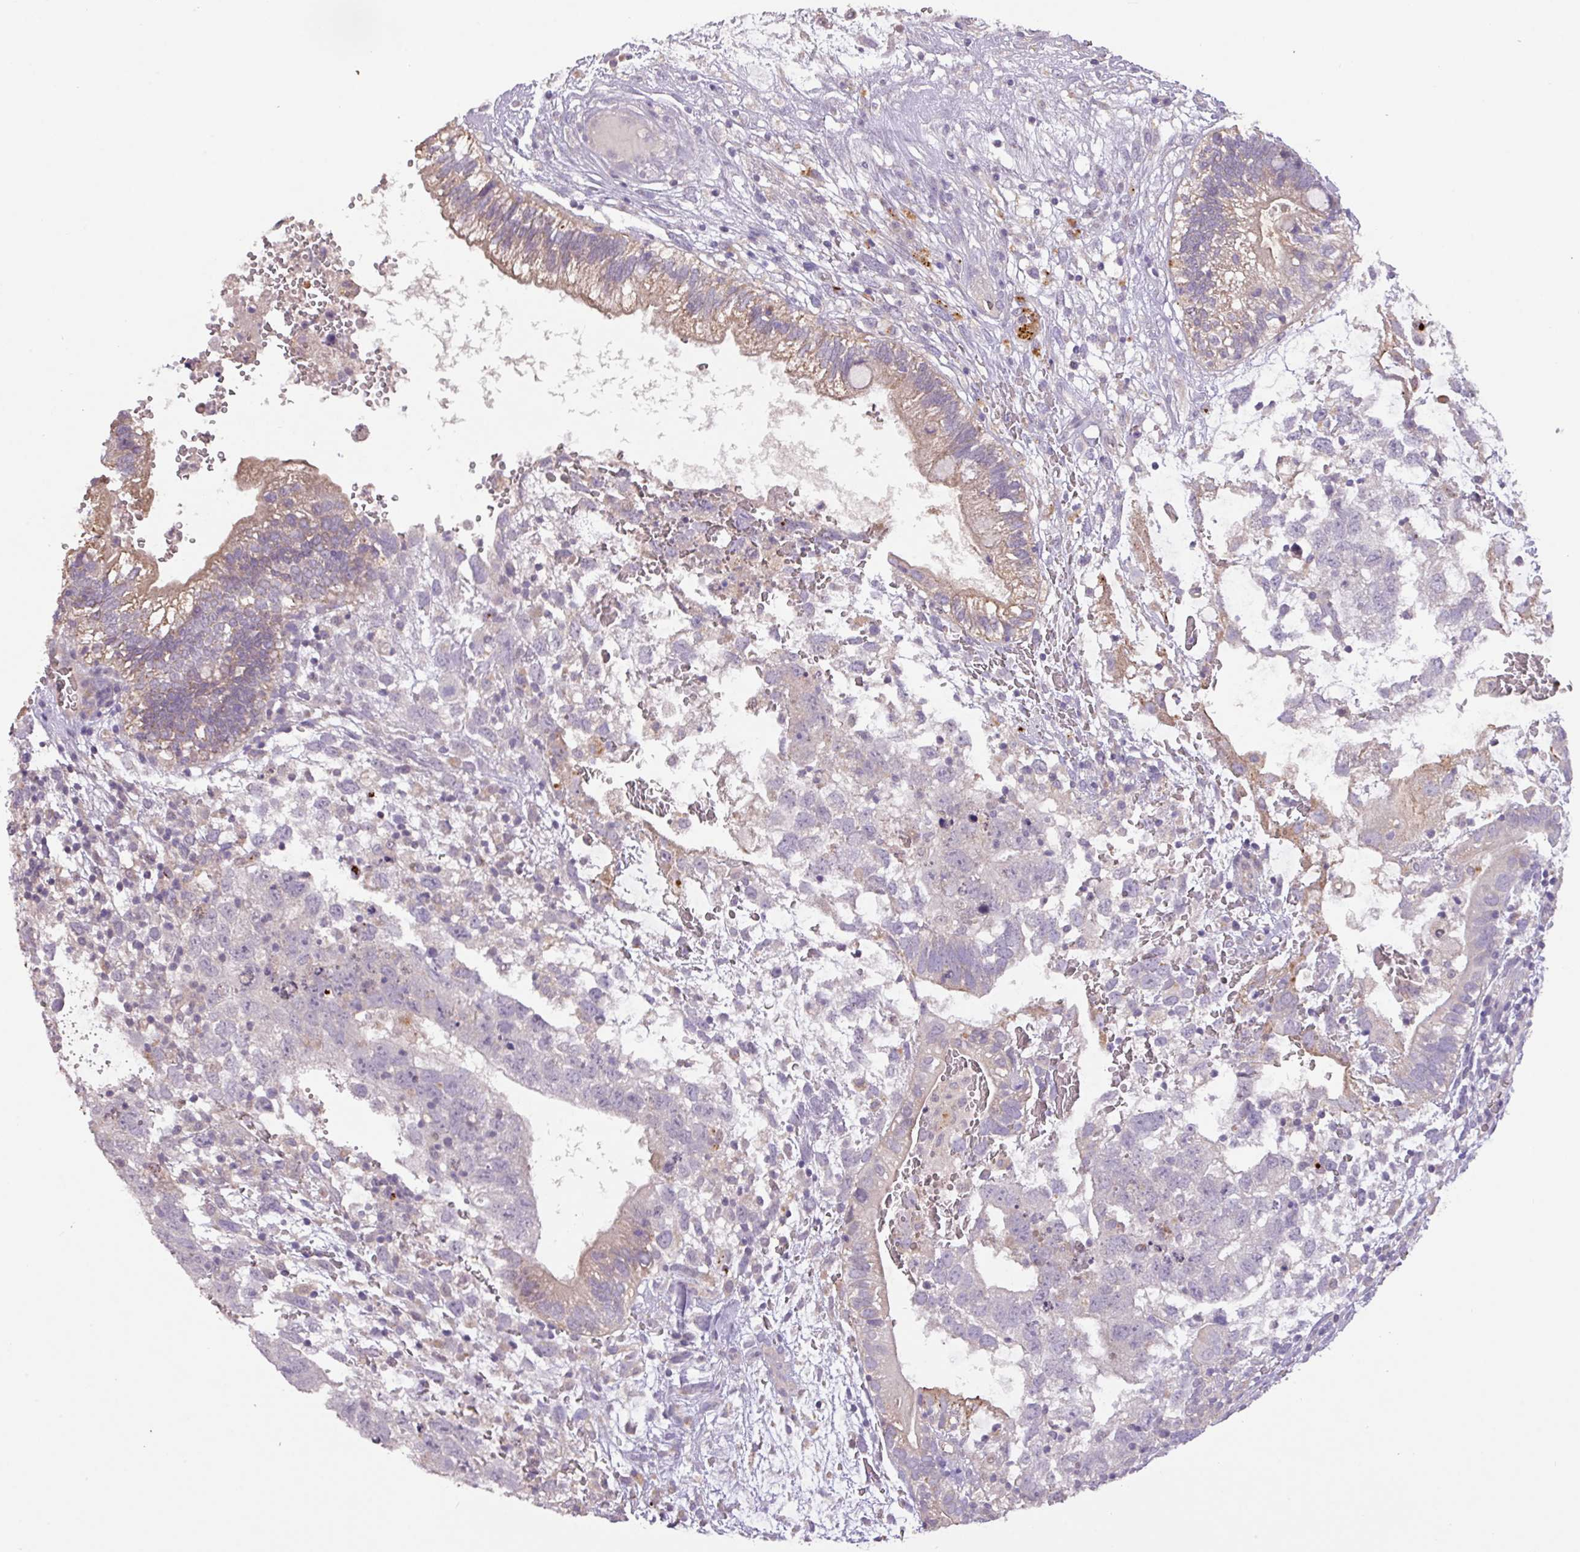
{"staining": {"intensity": "moderate", "quantity": "<25%", "location": "cytoplasmic/membranous"}, "tissue": "testis cancer", "cell_type": "Tumor cells", "image_type": "cancer", "snomed": [{"axis": "morphology", "description": "Seminoma, NOS"}, {"axis": "morphology", "description": "Carcinoma, Embryonal, NOS"}, {"axis": "topography", "description": "Testis"}], "caption": "Immunohistochemistry image of neoplastic tissue: human testis embryonal carcinoma stained using immunohistochemistry exhibits low levels of moderate protein expression localized specifically in the cytoplasmic/membranous of tumor cells, appearing as a cytoplasmic/membranous brown color.", "gene": "PRADC1", "patient": {"sex": "male", "age": 29}}